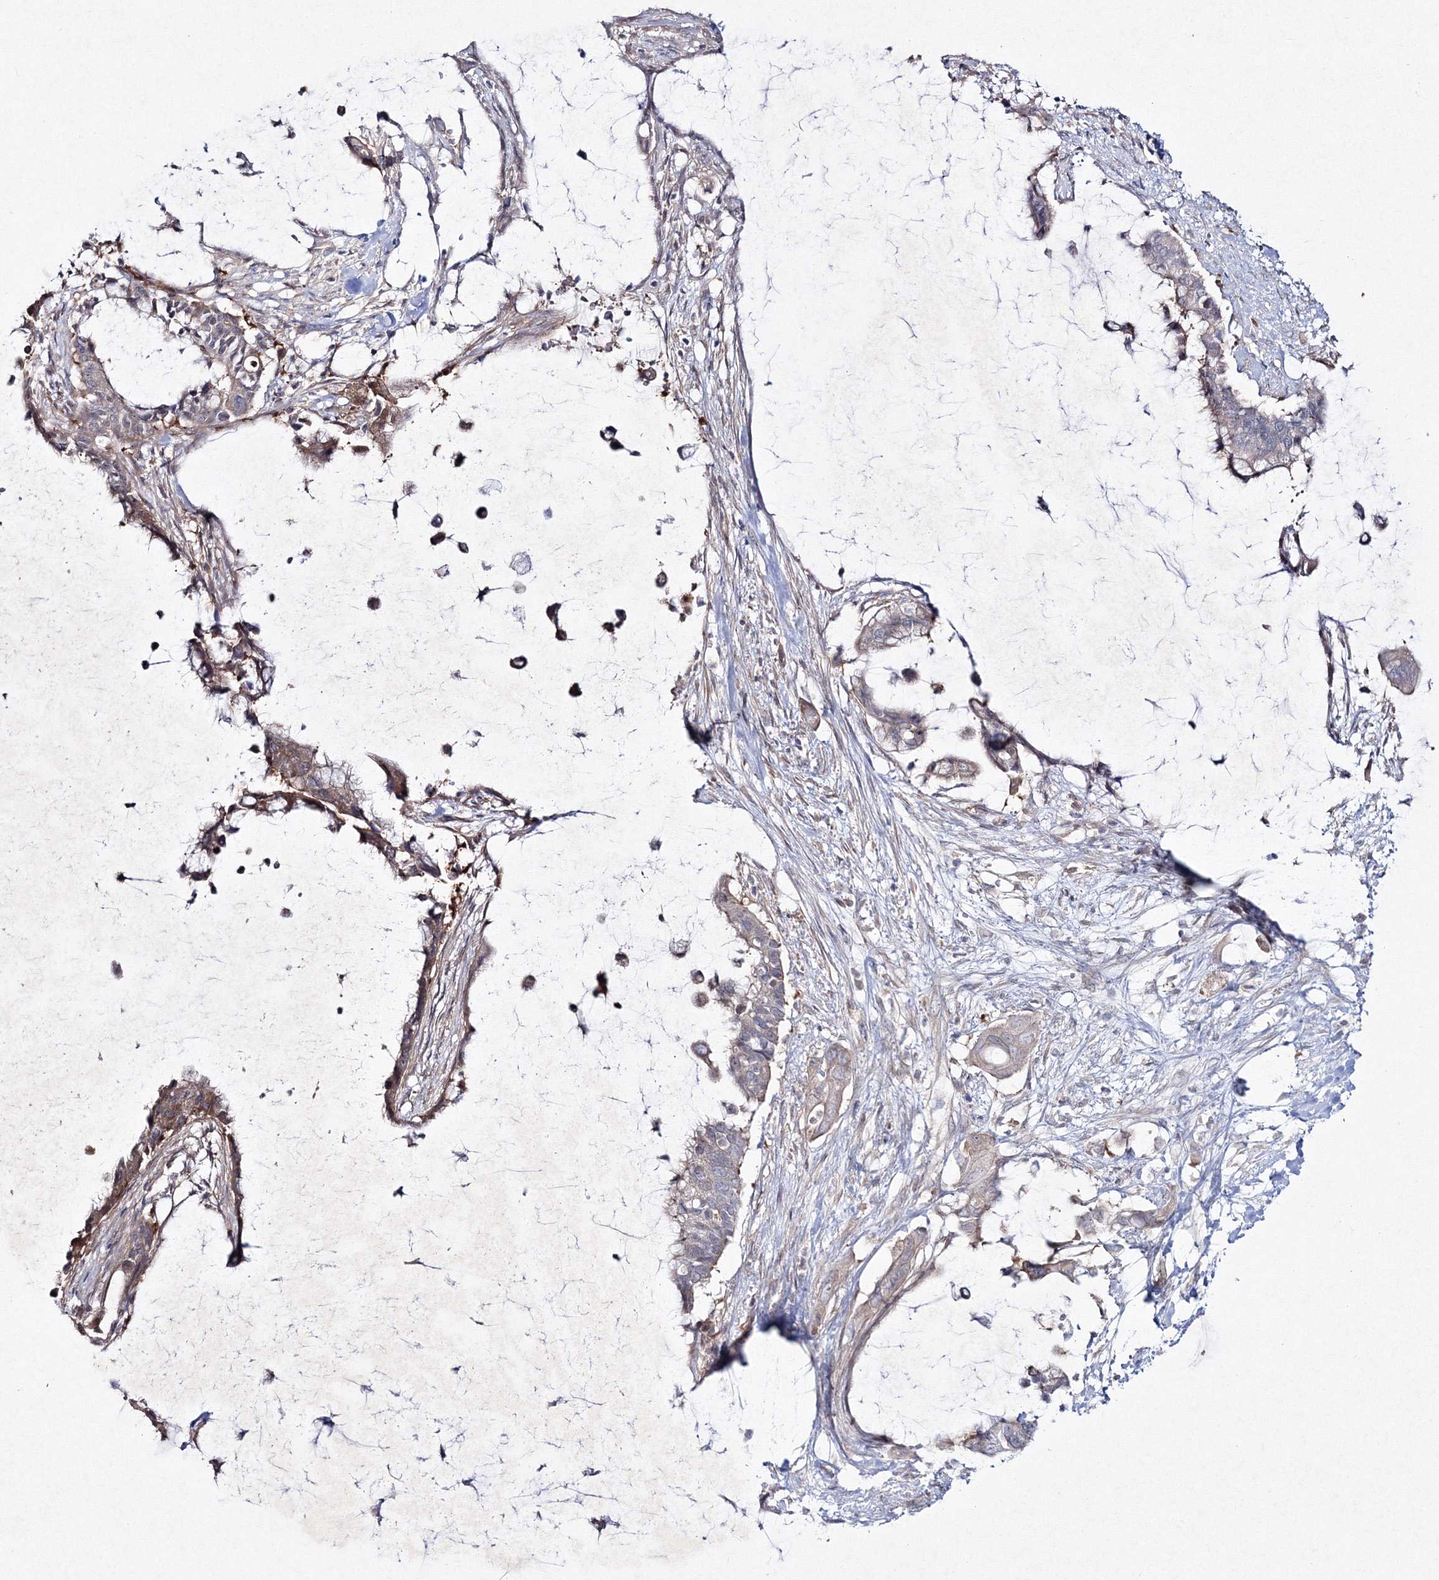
{"staining": {"intensity": "moderate", "quantity": "25%-75%", "location": "cytoplasmic/membranous"}, "tissue": "pancreatic cancer", "cell_type": "Tumor cells", "image_type": "cancer", "snomed": [{"axis": "morphology", "description": "Adenocarcinoma, NOS"}, {"axis": "topography", "description": "Pancreas"}], "caption": "IHC photomicrograph of adenocarcinoma (pancreatic) stained for a protein (brown), which reveals medium levels of moderate cytoplasmic/membranous positivity in approximately 25%-75% of tumor cells.", "gene": "IPMK", "patient": {"sex": "male", "age": 41}}